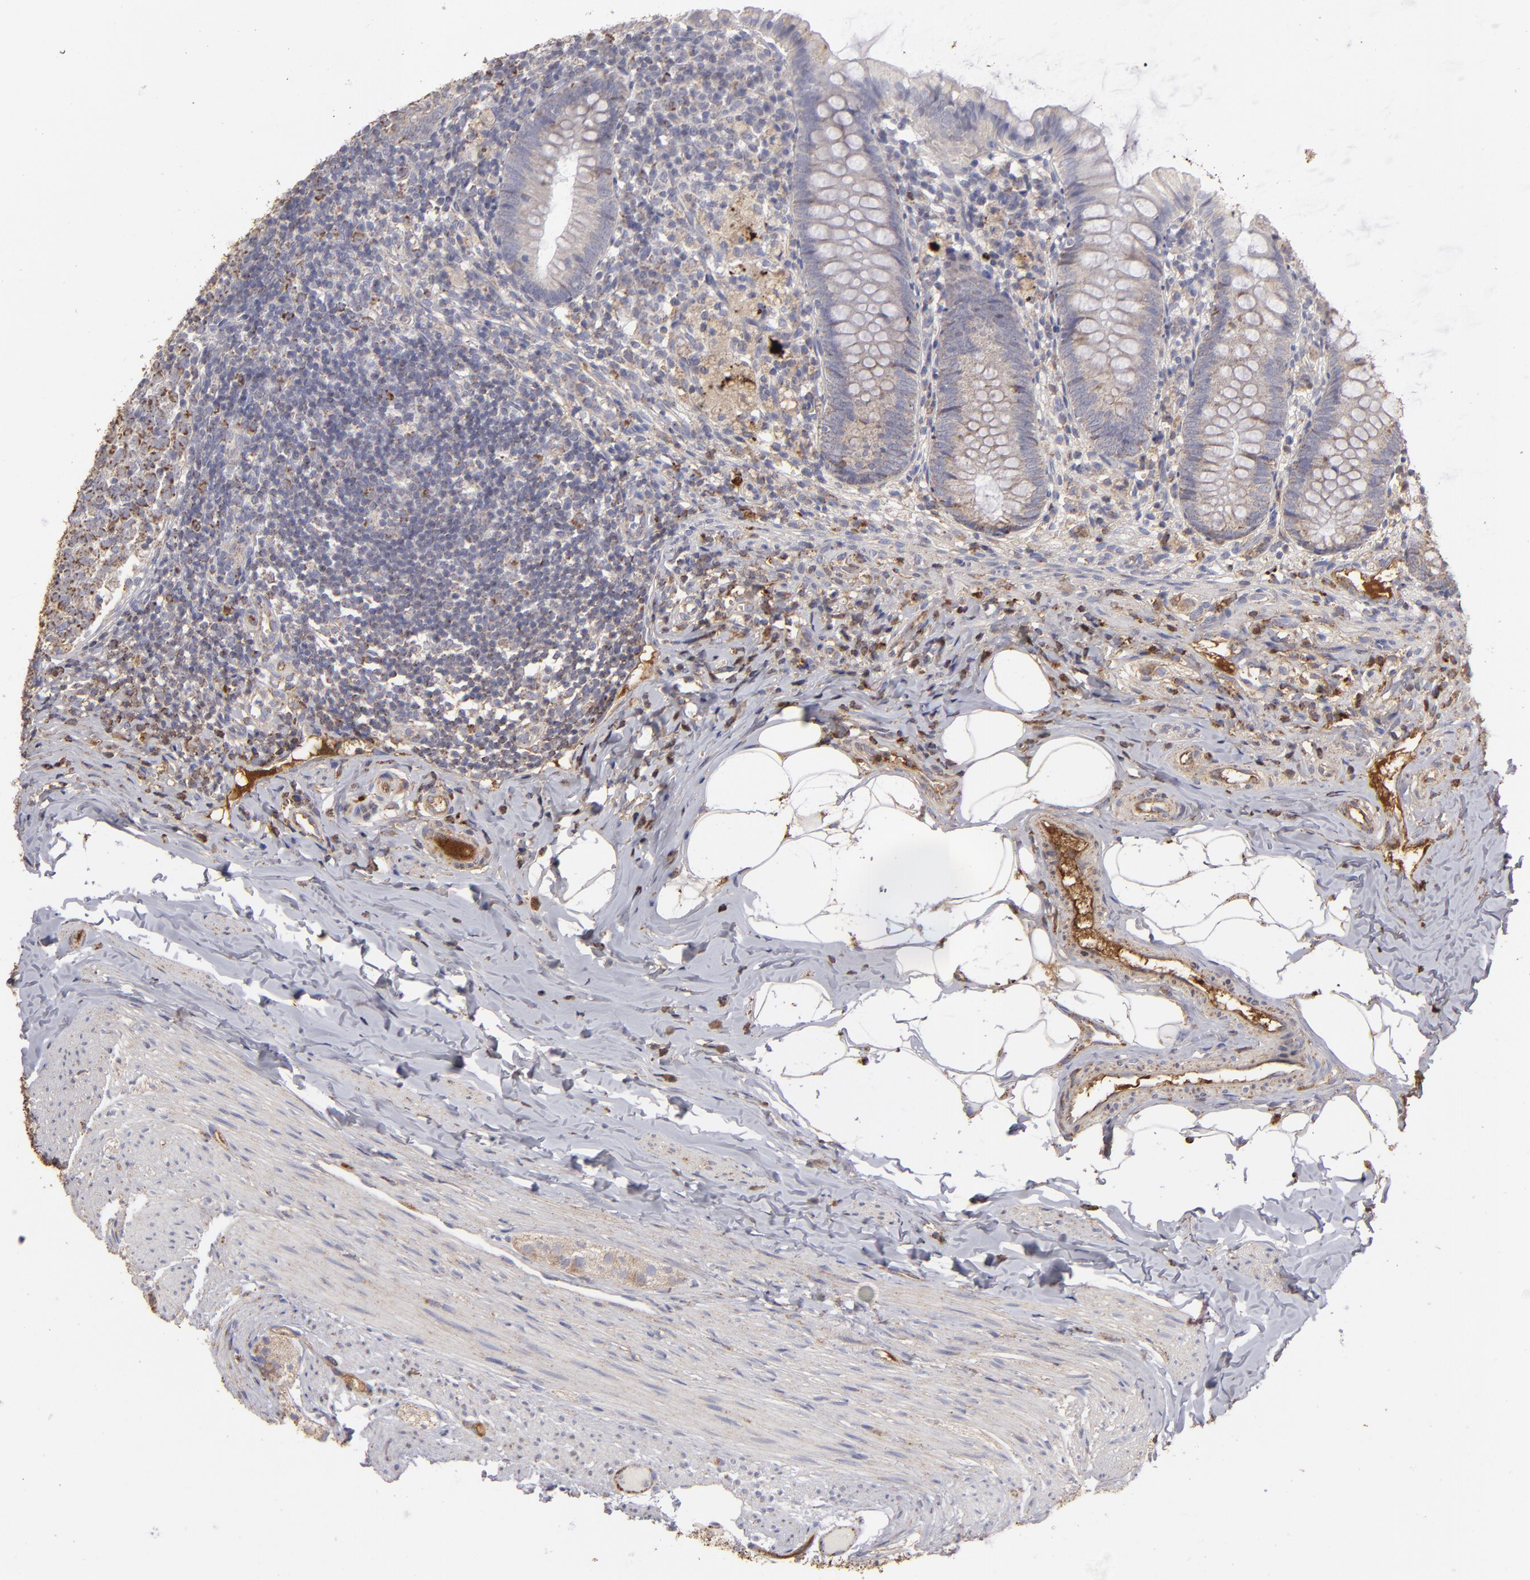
{"staining": {"intensity": "weak", "quantity": ">75%", "location": "cytoplasmic/membranous"}, "tissue": "appendix", "cell_type": "Glandular cells", "image_type": "normal", "snomed": [{"axis": "morphology", "description": "Normal tissue, NOS"}, {"axis": "topography", "description": "Appendix"}], "caption": "IHC photomicrograph of benign appendix: appendix stained using immunohistochemistry demonstrates low levels of weak protein expression localized specifically in the cytoplasmic/membranous of glandular cells, appearing as a cytoplasmic/membranous brown color.", "gene": "CFB", "patient": {"sex": "female", "age": 9}}